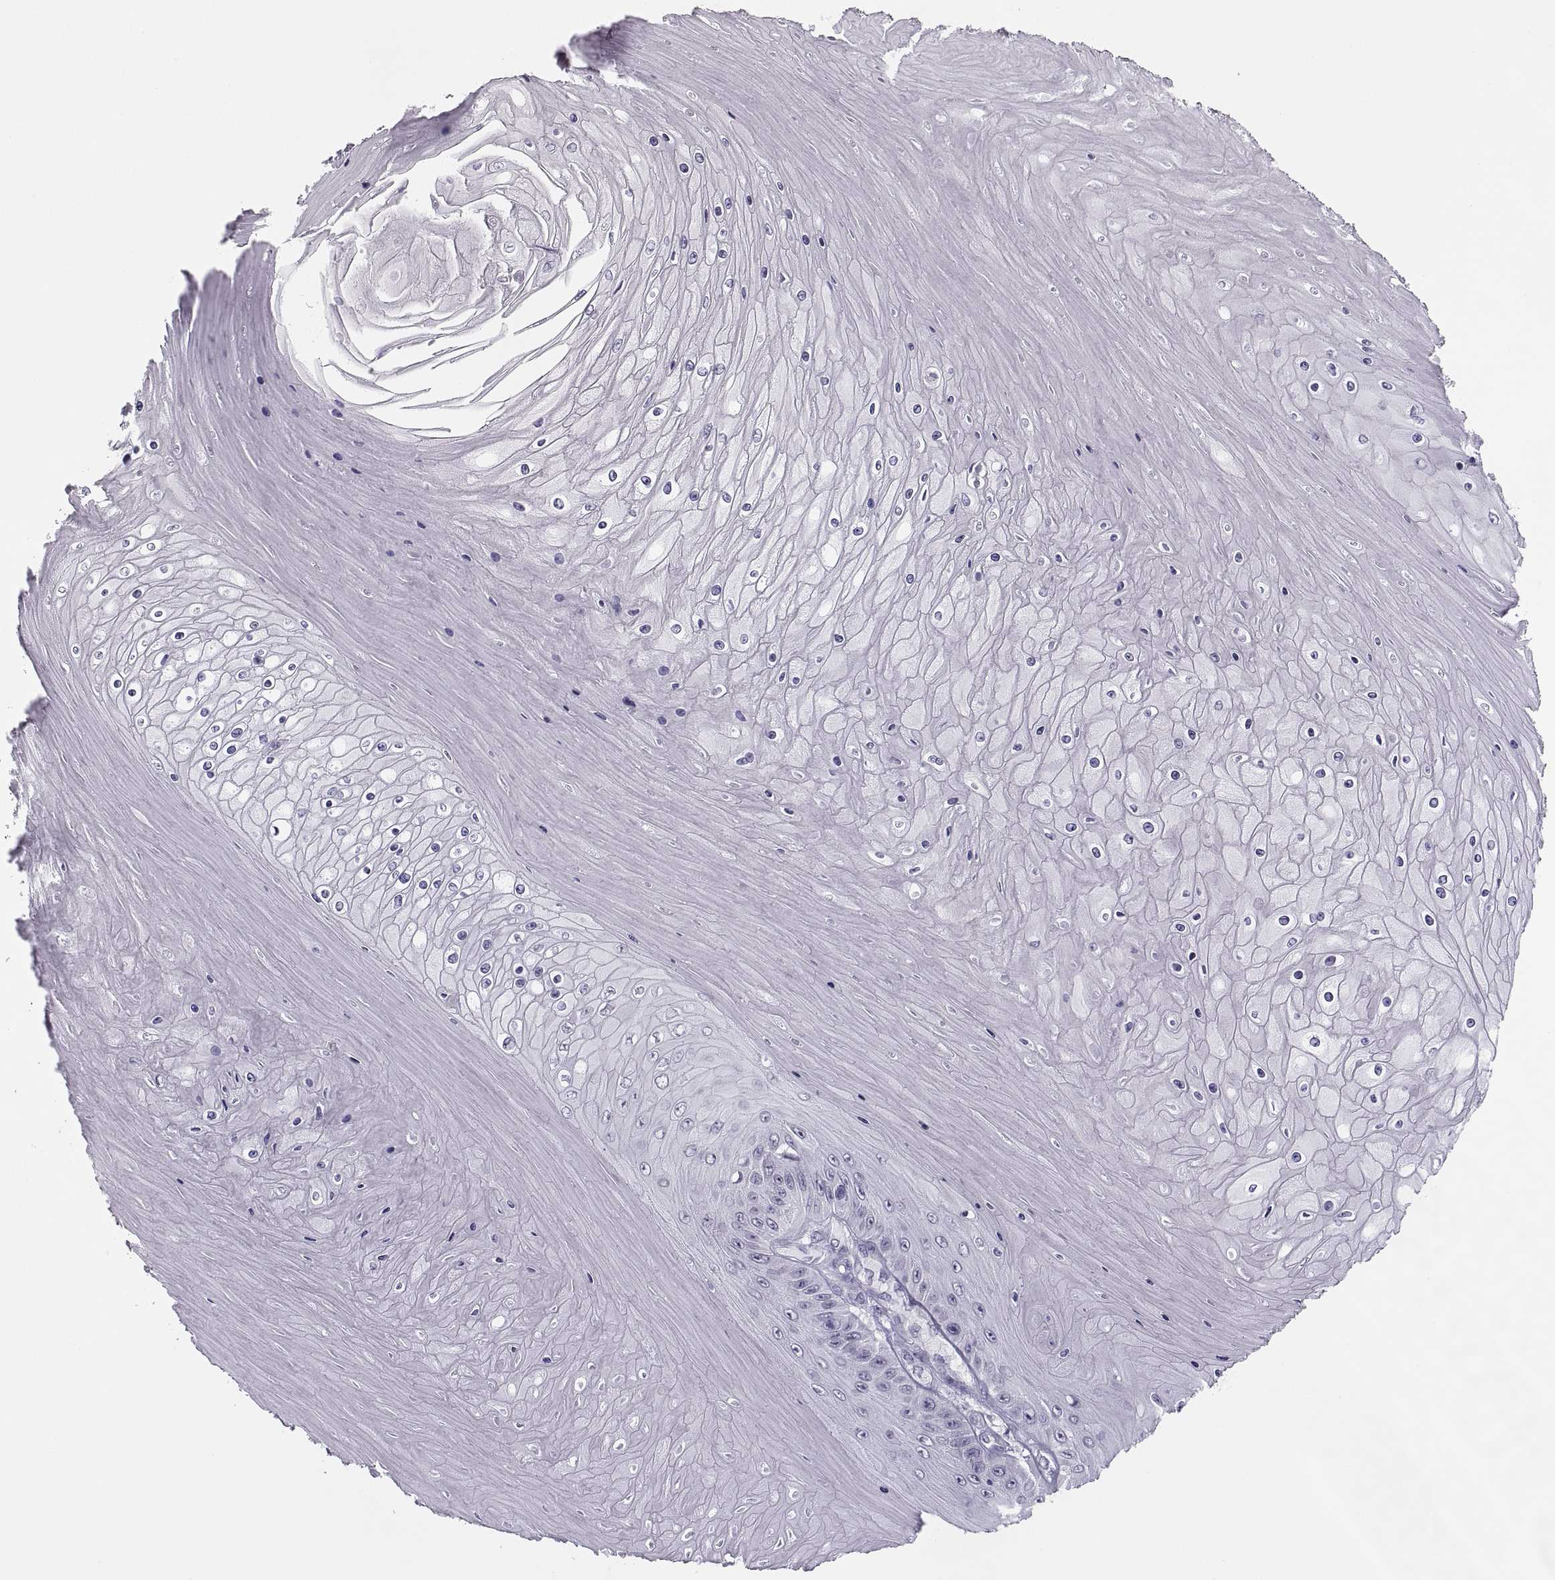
{"staining": {"intensity": "negative", "quantity": "none", "location": "none"}, "tissue": "skin cancer", "cell_type": "Tumor cells", "image_type": "cancer", "snomed": [{"axis": "morphology", "description": "Squamous cell carcinoma, NOS"}, {"axis": "topography", "description": "Skin"}], "caption": "Tumor cells show no significant staining in skin cancer.", "gene": "C3orf22", "patient": {"sex": "male", "age": 62}}